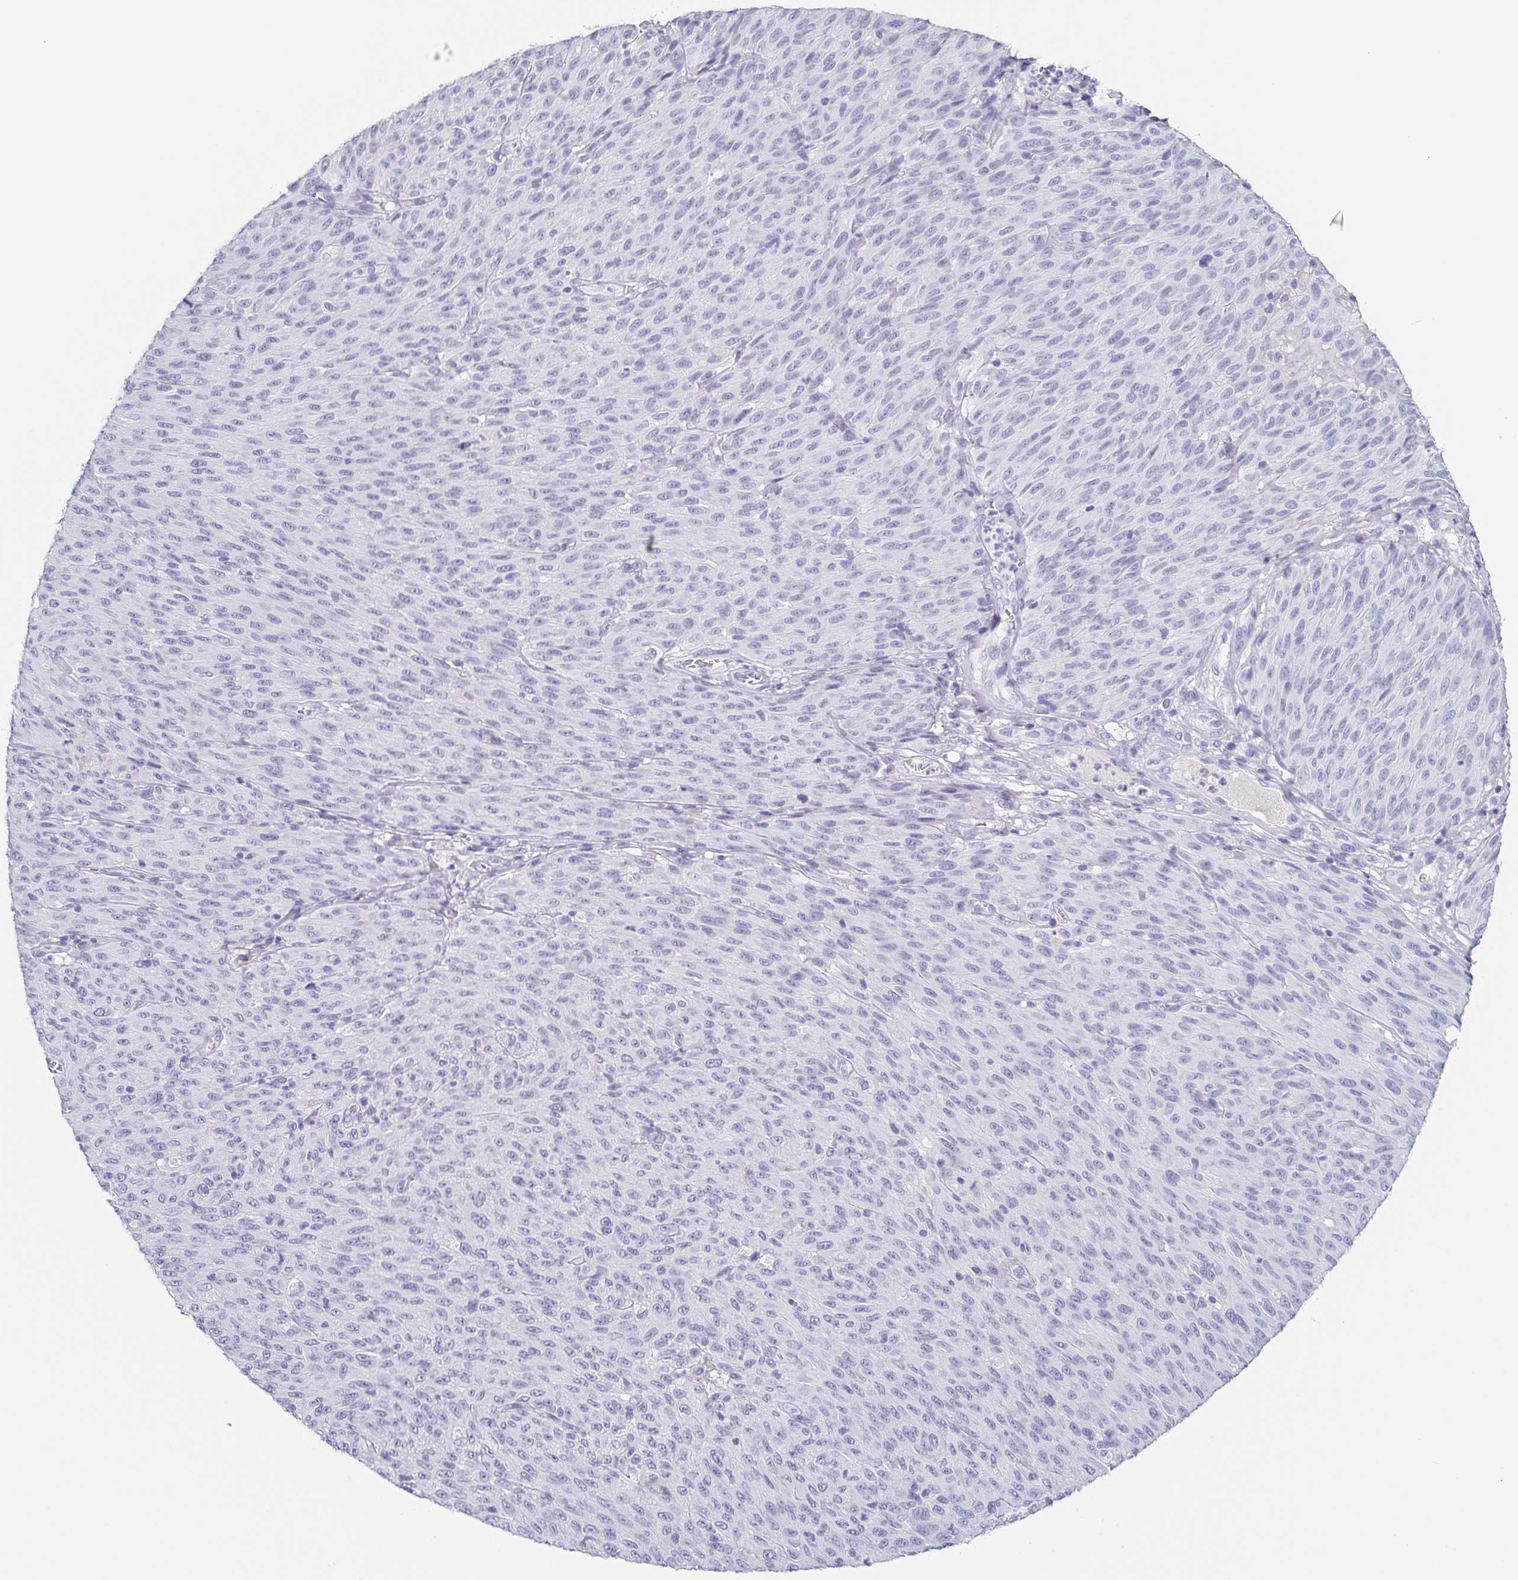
{"staining": {"intensity": "negative", "quantity": "none", "location": "none"}, "tissue": "melanoma", "cell_type": "Tumor cells", "image_type": "cancer", "snomed": [{"axis": "morphology", "description": "Malignant melanoma, NOS"}, {"axis": "topography", "description": "Skin"}], "caption": "The image shows no staining of tumor cells in malignant melanoma.", "gene": "ITLN1", "patient": {"sex": "male", "age": 85}}